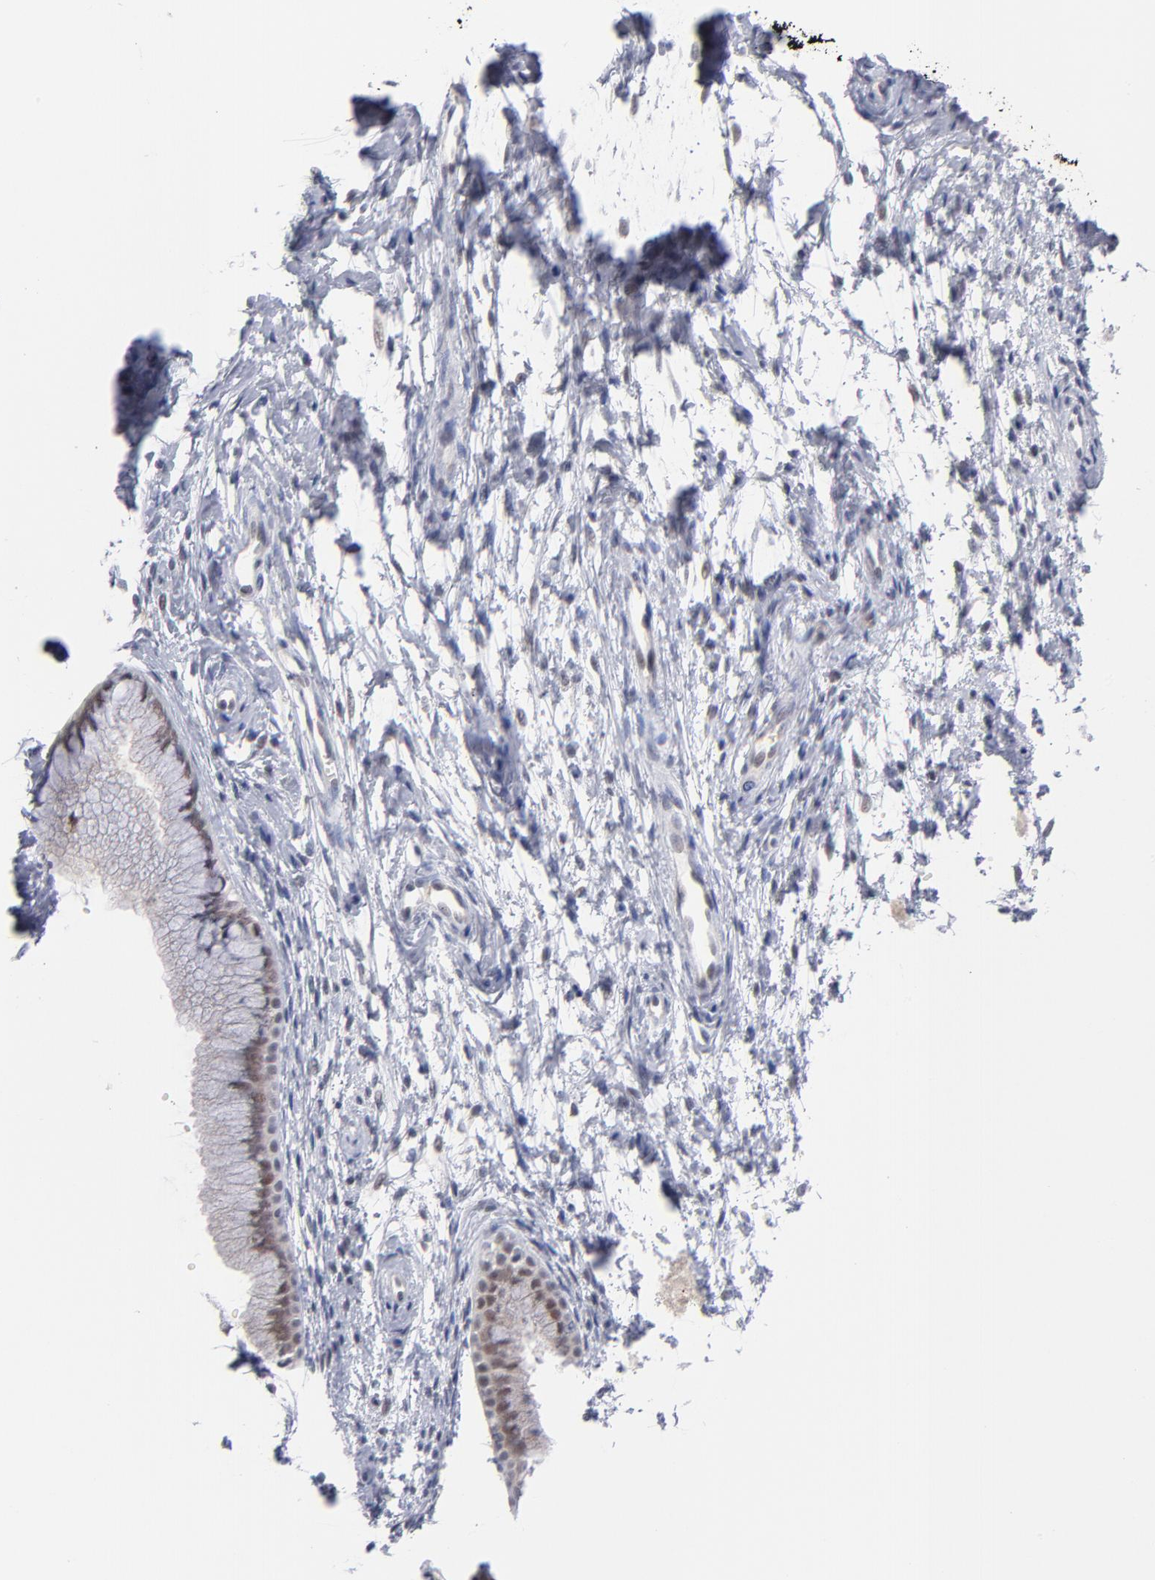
{"staining": {"intensity": "weak", "quantity": ">75%", "location": "nuclear"}, "tissue": "cervix", "cell_type": "Glandular cells", "image_type": "normal", "snomed": [{"axis": "morphology", "description": "Normal tissue, NOS"}, {"axis": "topography", "description": "Cervix"}], "caption": "IHC staining of unremarkable cervix, which shows low levels of weak nuclear expression in about >75% of glandular cells indicating weak nuclear protein positivity. The staining was performed using DAB (3,3'-diaminobenzidine) (brown) for protein detection and nuclei were counterstained in hematoxylin (blue).", "gene": "WSB1", "patient": {"sex": "female", "age": 39}}